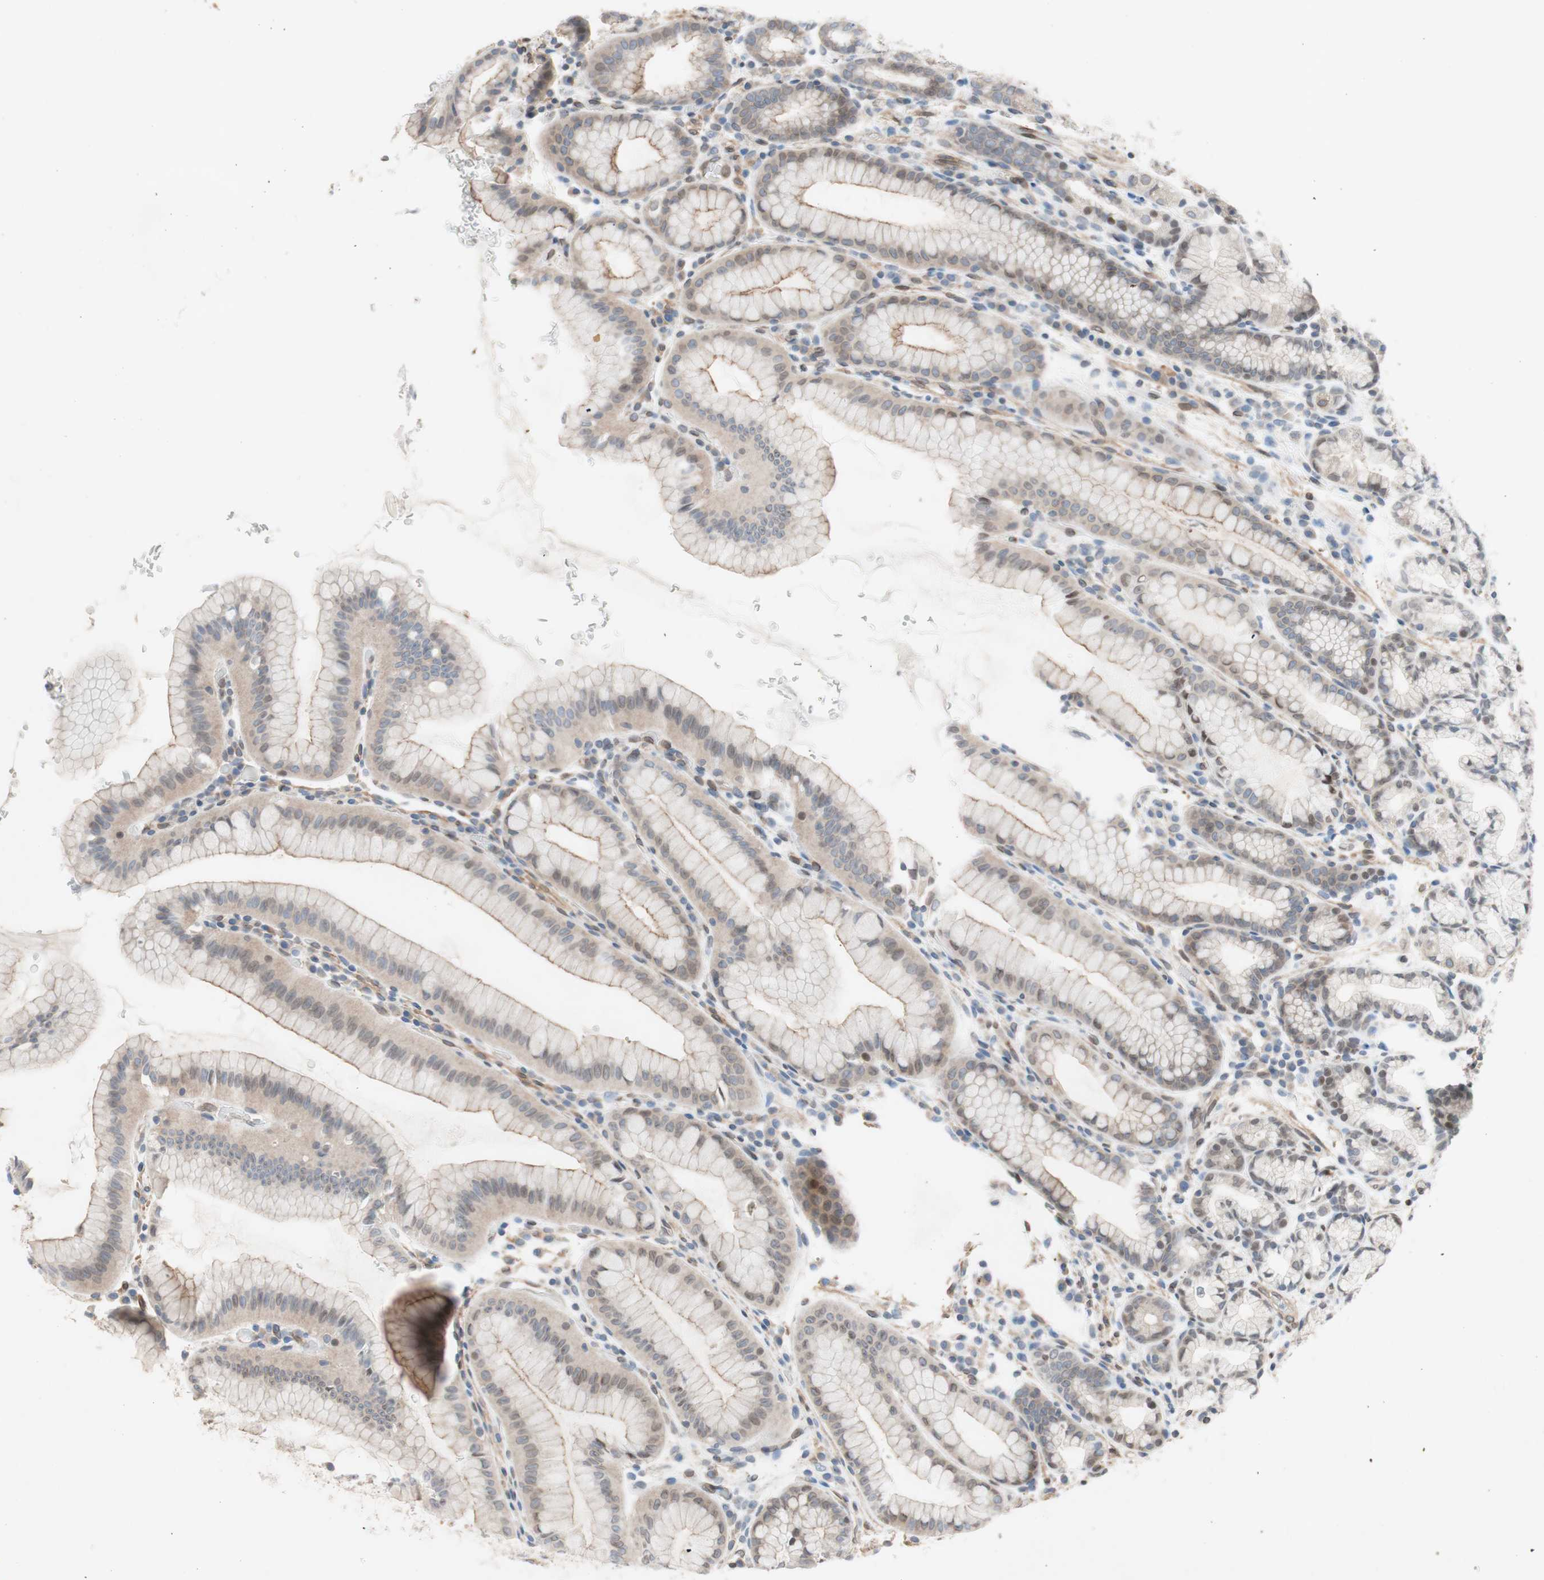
{"staining": {"intensity": "weak", "quantity": "25%-75%", "location": "cytoplasmic/membranous,nuclear"}, "tissue": "stomach", "cell_type": "Glandular cells", "image_type": "normal", "snomed": [{"axis": "morphology", "description": "Normal tissue, NOS"}, {"axis": "topography", "description": "Stomach, upper"}], "caption": "Immunohistochemical staining of normal stomach displays weak cytoplasmic/membranous,nuclear protein staining in about 25%-75% of glandular cells. The protein is stained brown, and the nuclei are stained in blue (DAB (3,3'-diaminobenzidine) IHC with brightfield microscopy, high magnification).", "gene": "ARNT2", "patient": {"sex": "male", "age": 68}}